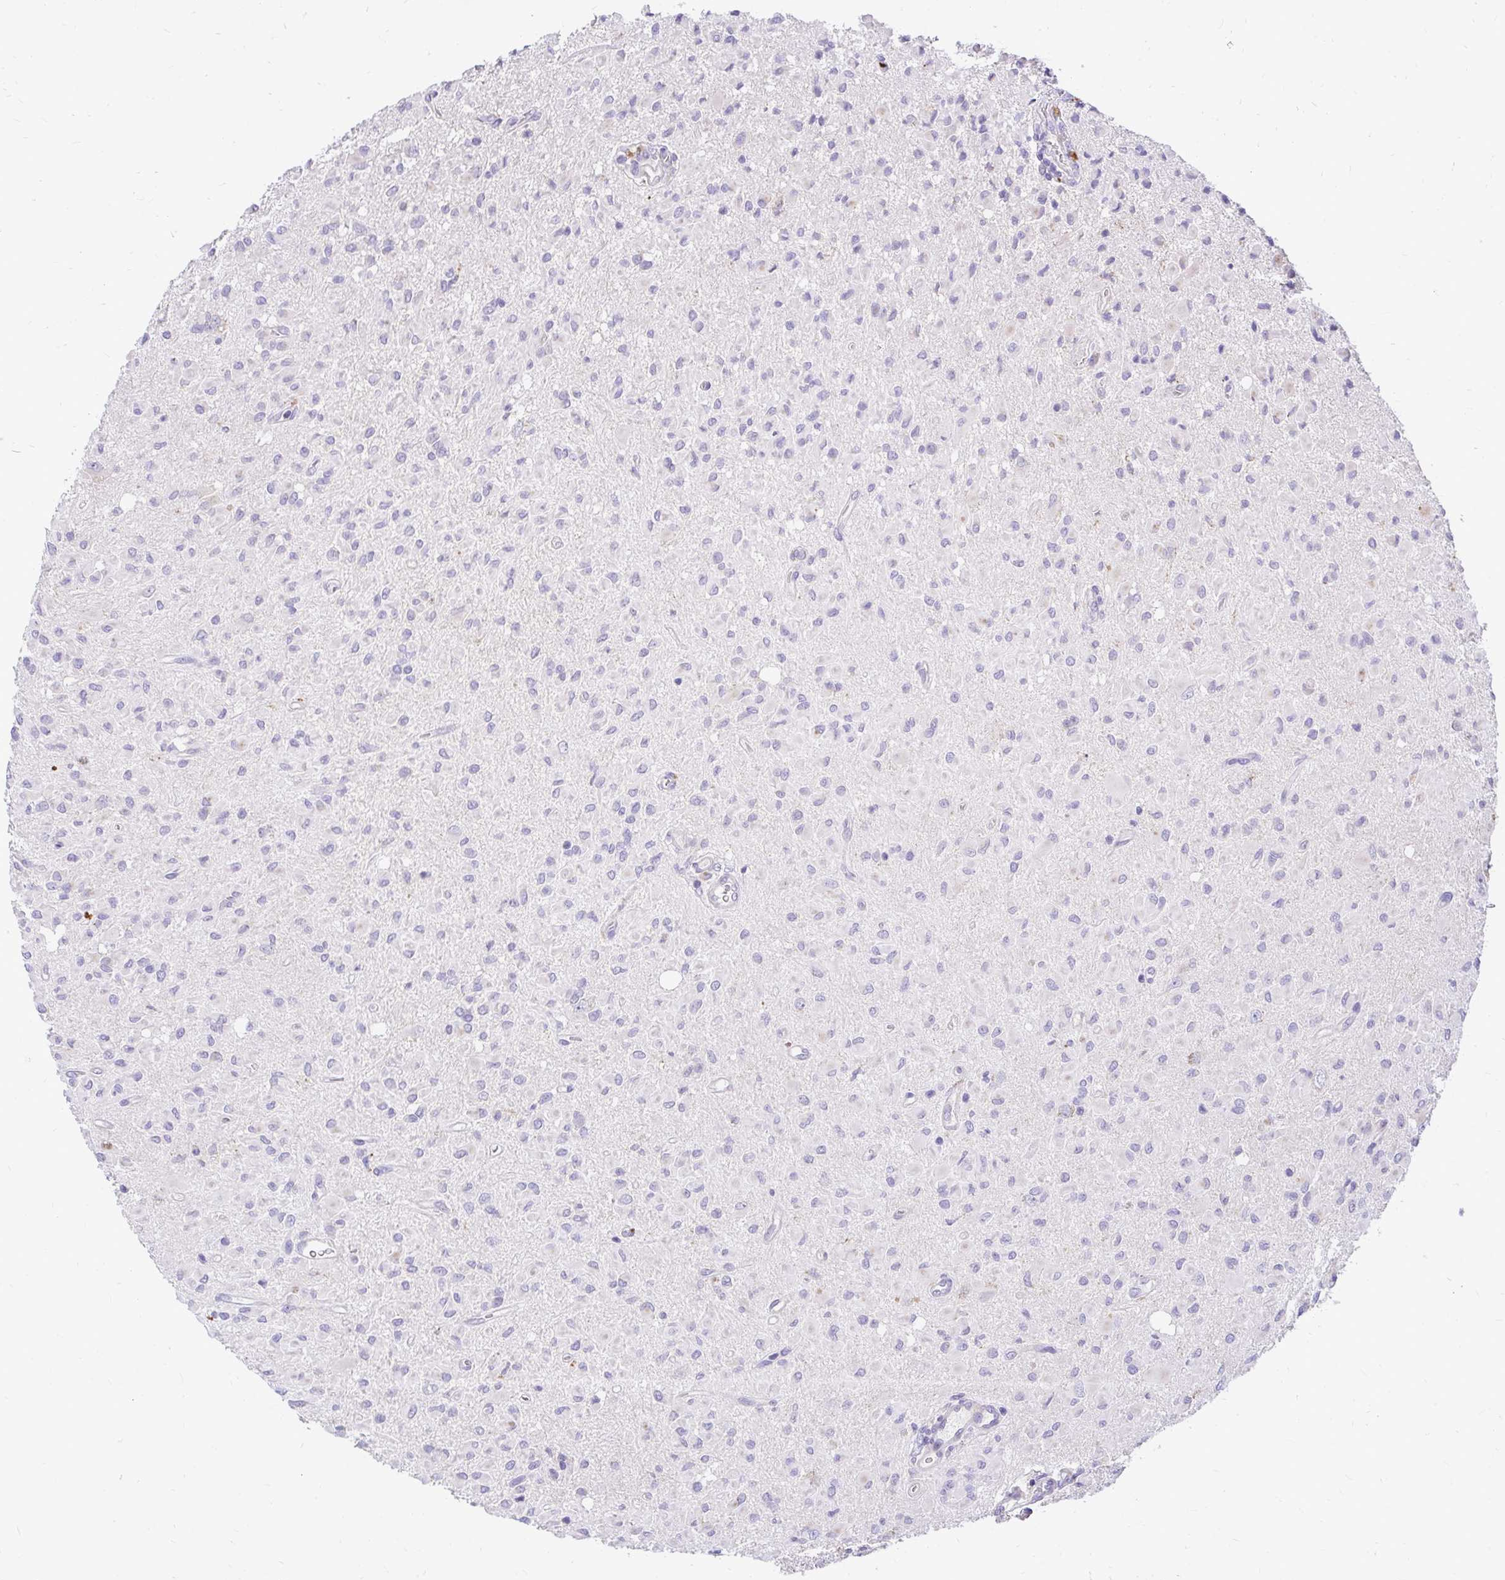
{"staining": {"intensity": "negative", "quantity": "none", "location": "none"}, "tissue": "glioma", "cell_type": "Tumor cells", "image_type": "cancer", "snomed": [{"axis": "morphology", "description": "Glioma, malignant, Low grade"}, {"axis": "topography", "description": "Brain"}], "caption": "High power microscopy histopathology image of an IHC photomicrograph of low-grade glioma (malignant), revealing no significant expression in tumor cells.", "gene": "PKN3", "patient": {"sex": "female", "age": 33}}